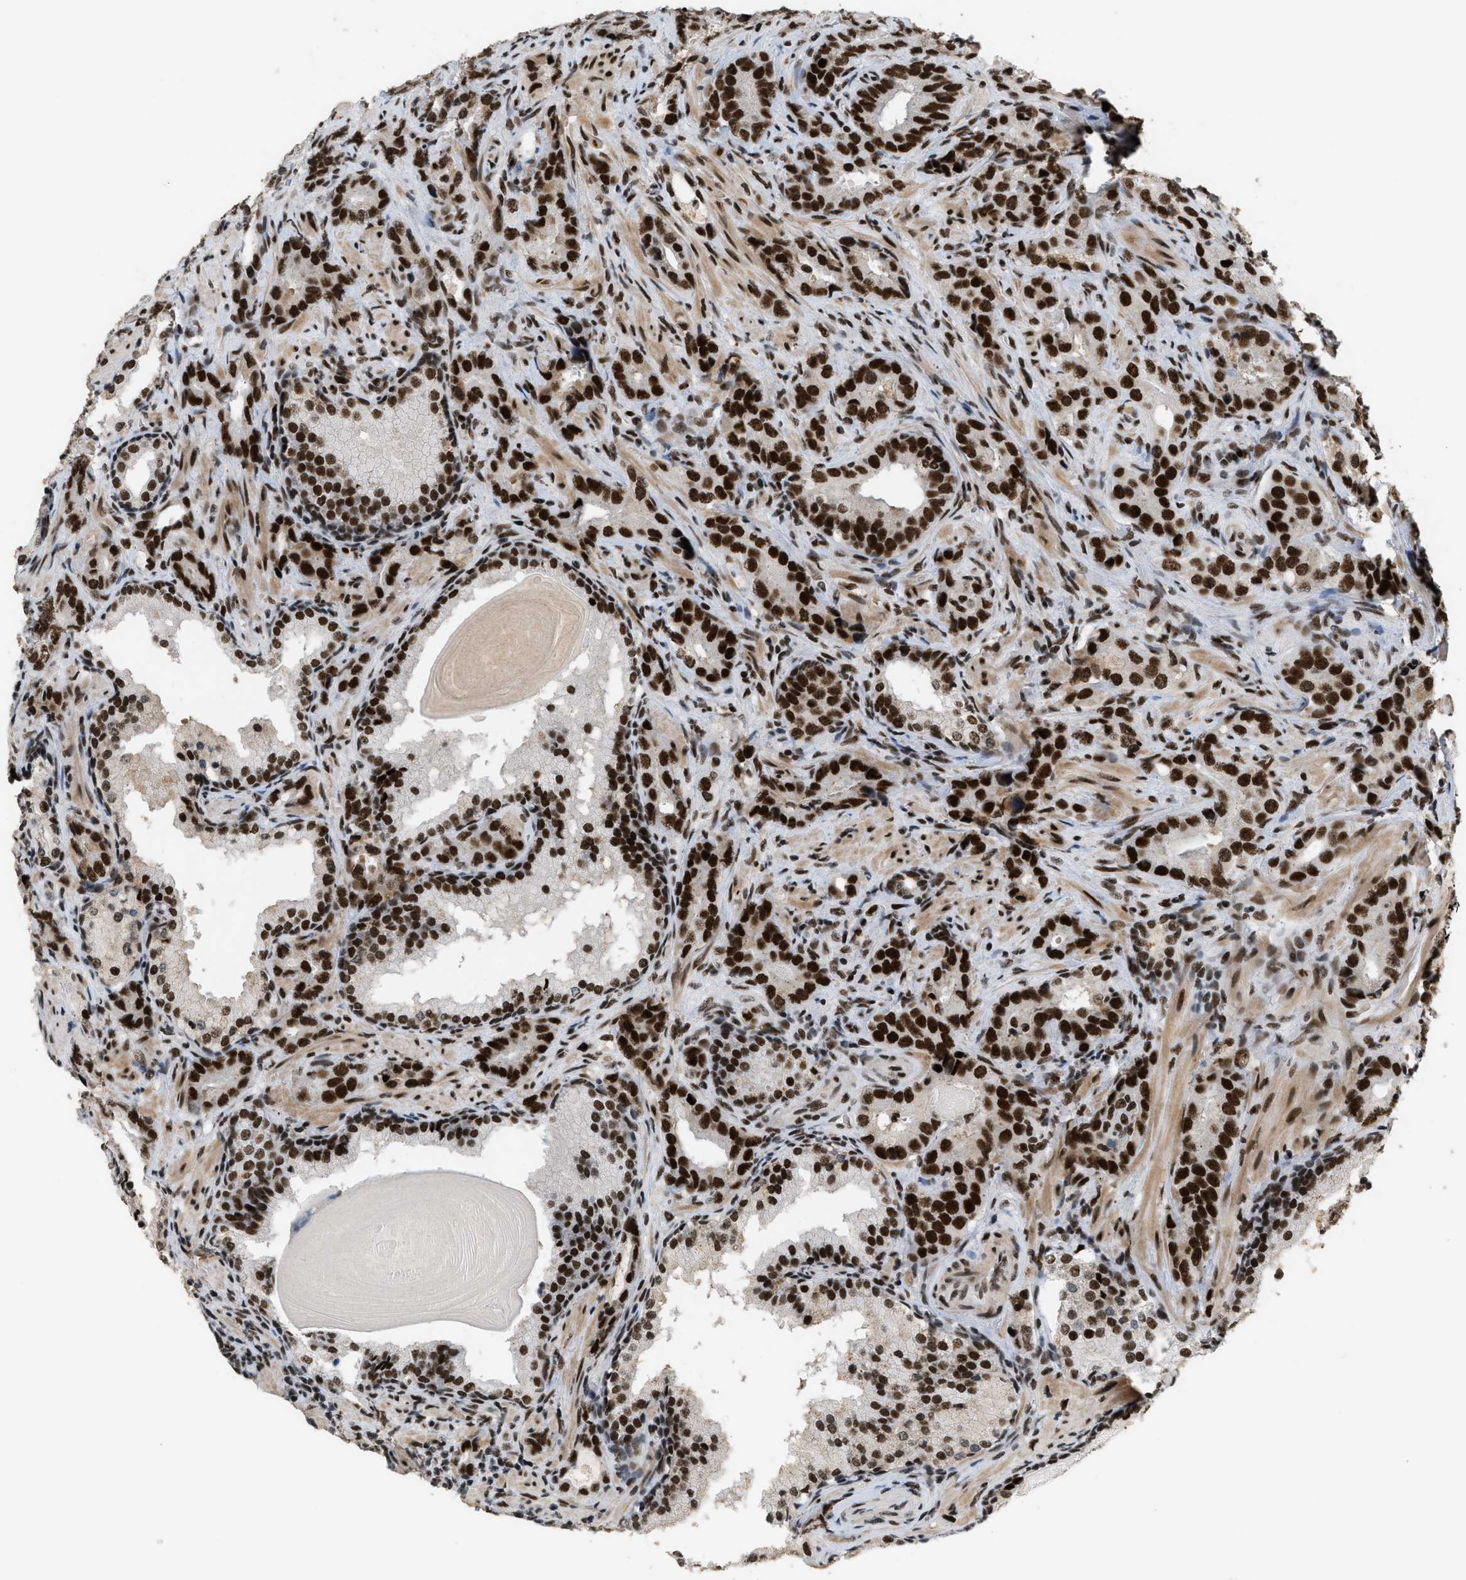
{"staining": {"intensity": "strong", "quantity": ">75%", "location": "nuclear"}, "tissue": "prostate cancer", "cell_type": "Tumor cells", "image_type": "cancer", "snomed": [{"axis": "morphology", "description": "Adenocarcinoma, High grade"}, {"axis": "topography", "description": "Prostate"}], "caption": "Prostate cancer stained for a protein (brown) displays strong nuclear positive expression in approximately >75% of tumor cells.", "gene": "SMARCB1", "patient": {"sex": "male", "age": 63}}